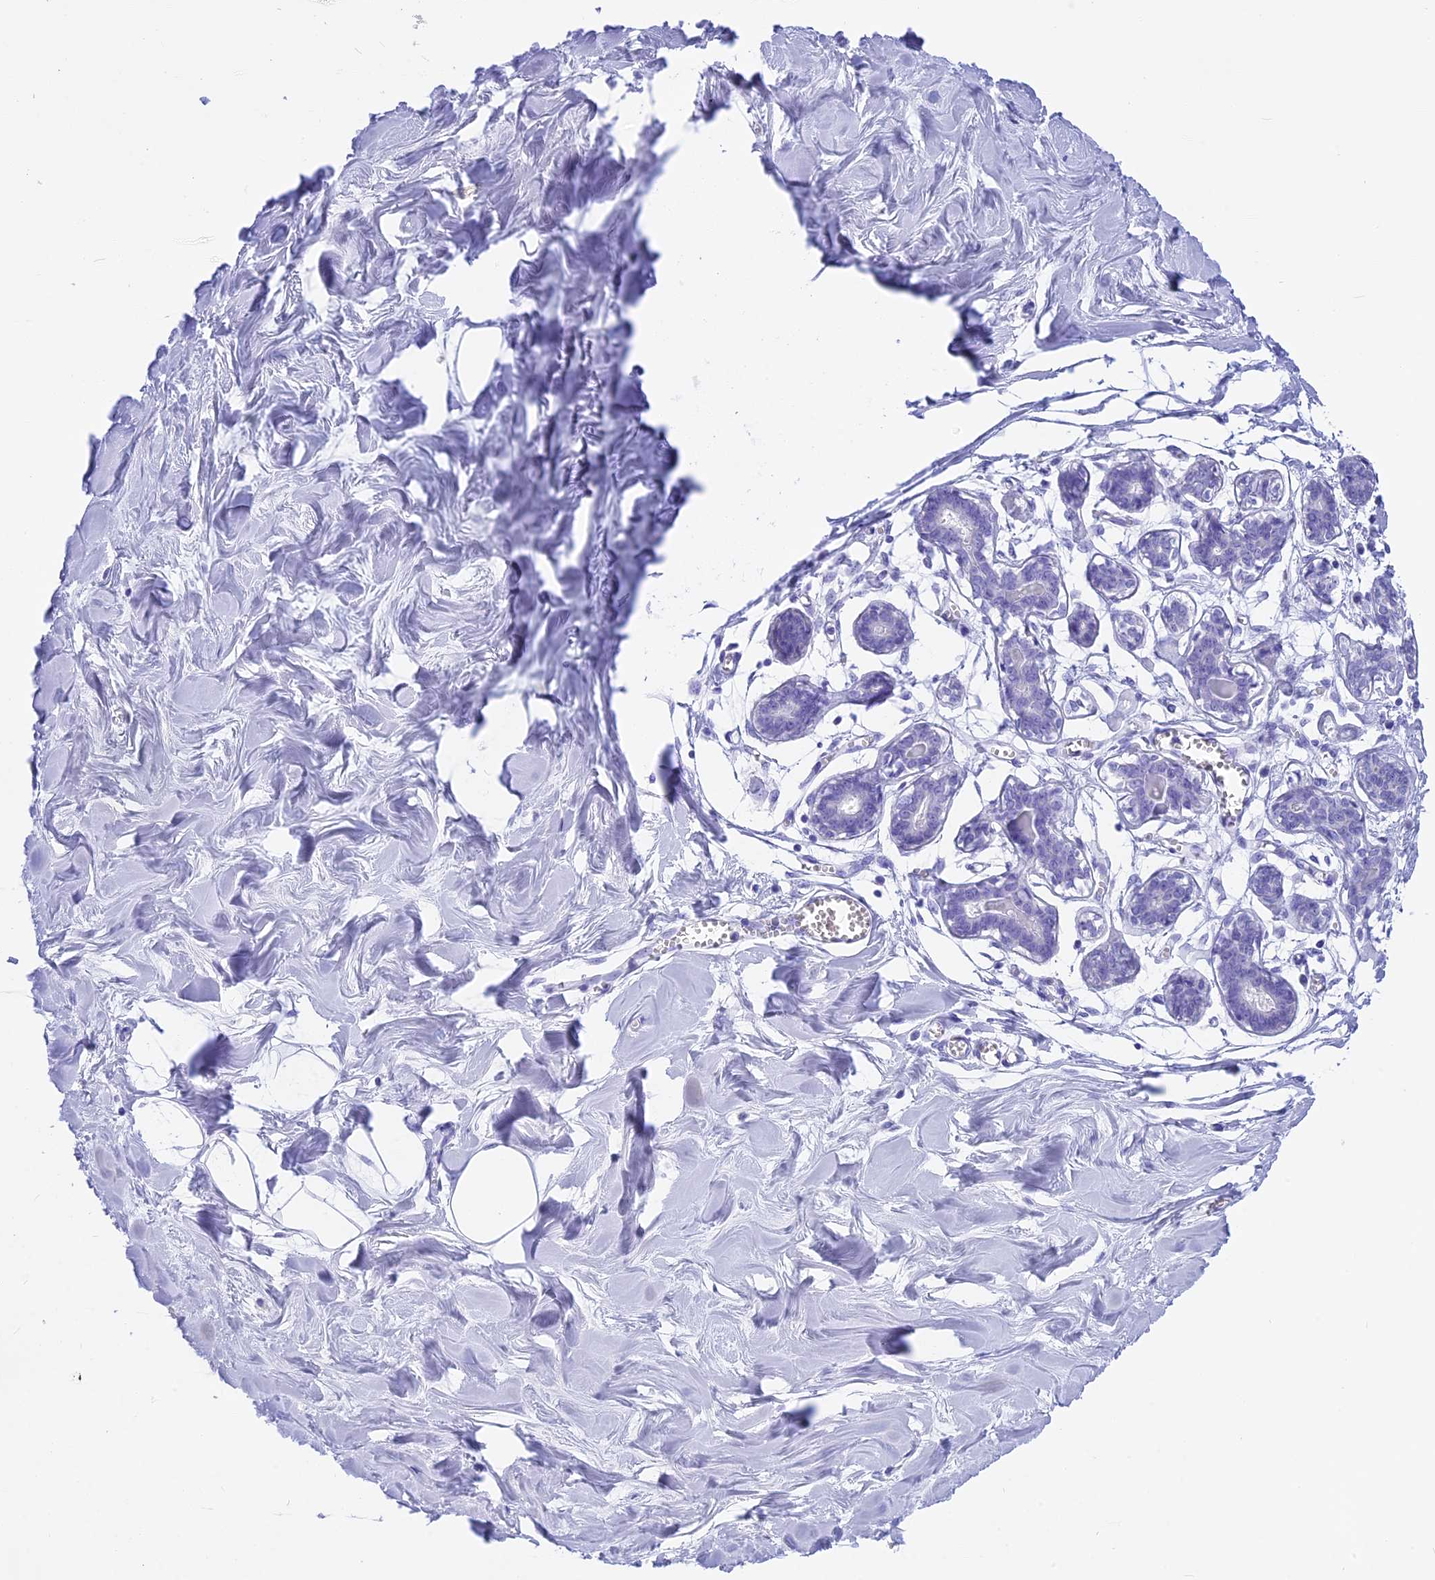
{"staining": {"intensity": "negative", "quantity": "none", "location": "none"}, "tissue": "breast", "cell_type": "Adipocytes", "image_type": "normal", "snomed": [{"axis": "morphology", "description": "Normal tissue, NOS"}, {"axis": "topography", "description": "Breast"}], "caption": "The image shows no staining of adipocytes in unremarkable breast. (DAB (3,3'-diaminobenzidine) immunohistochemistry, high magnification).", "gene": "ISCA1", "patient": {"sex": "female", "age": 27}}